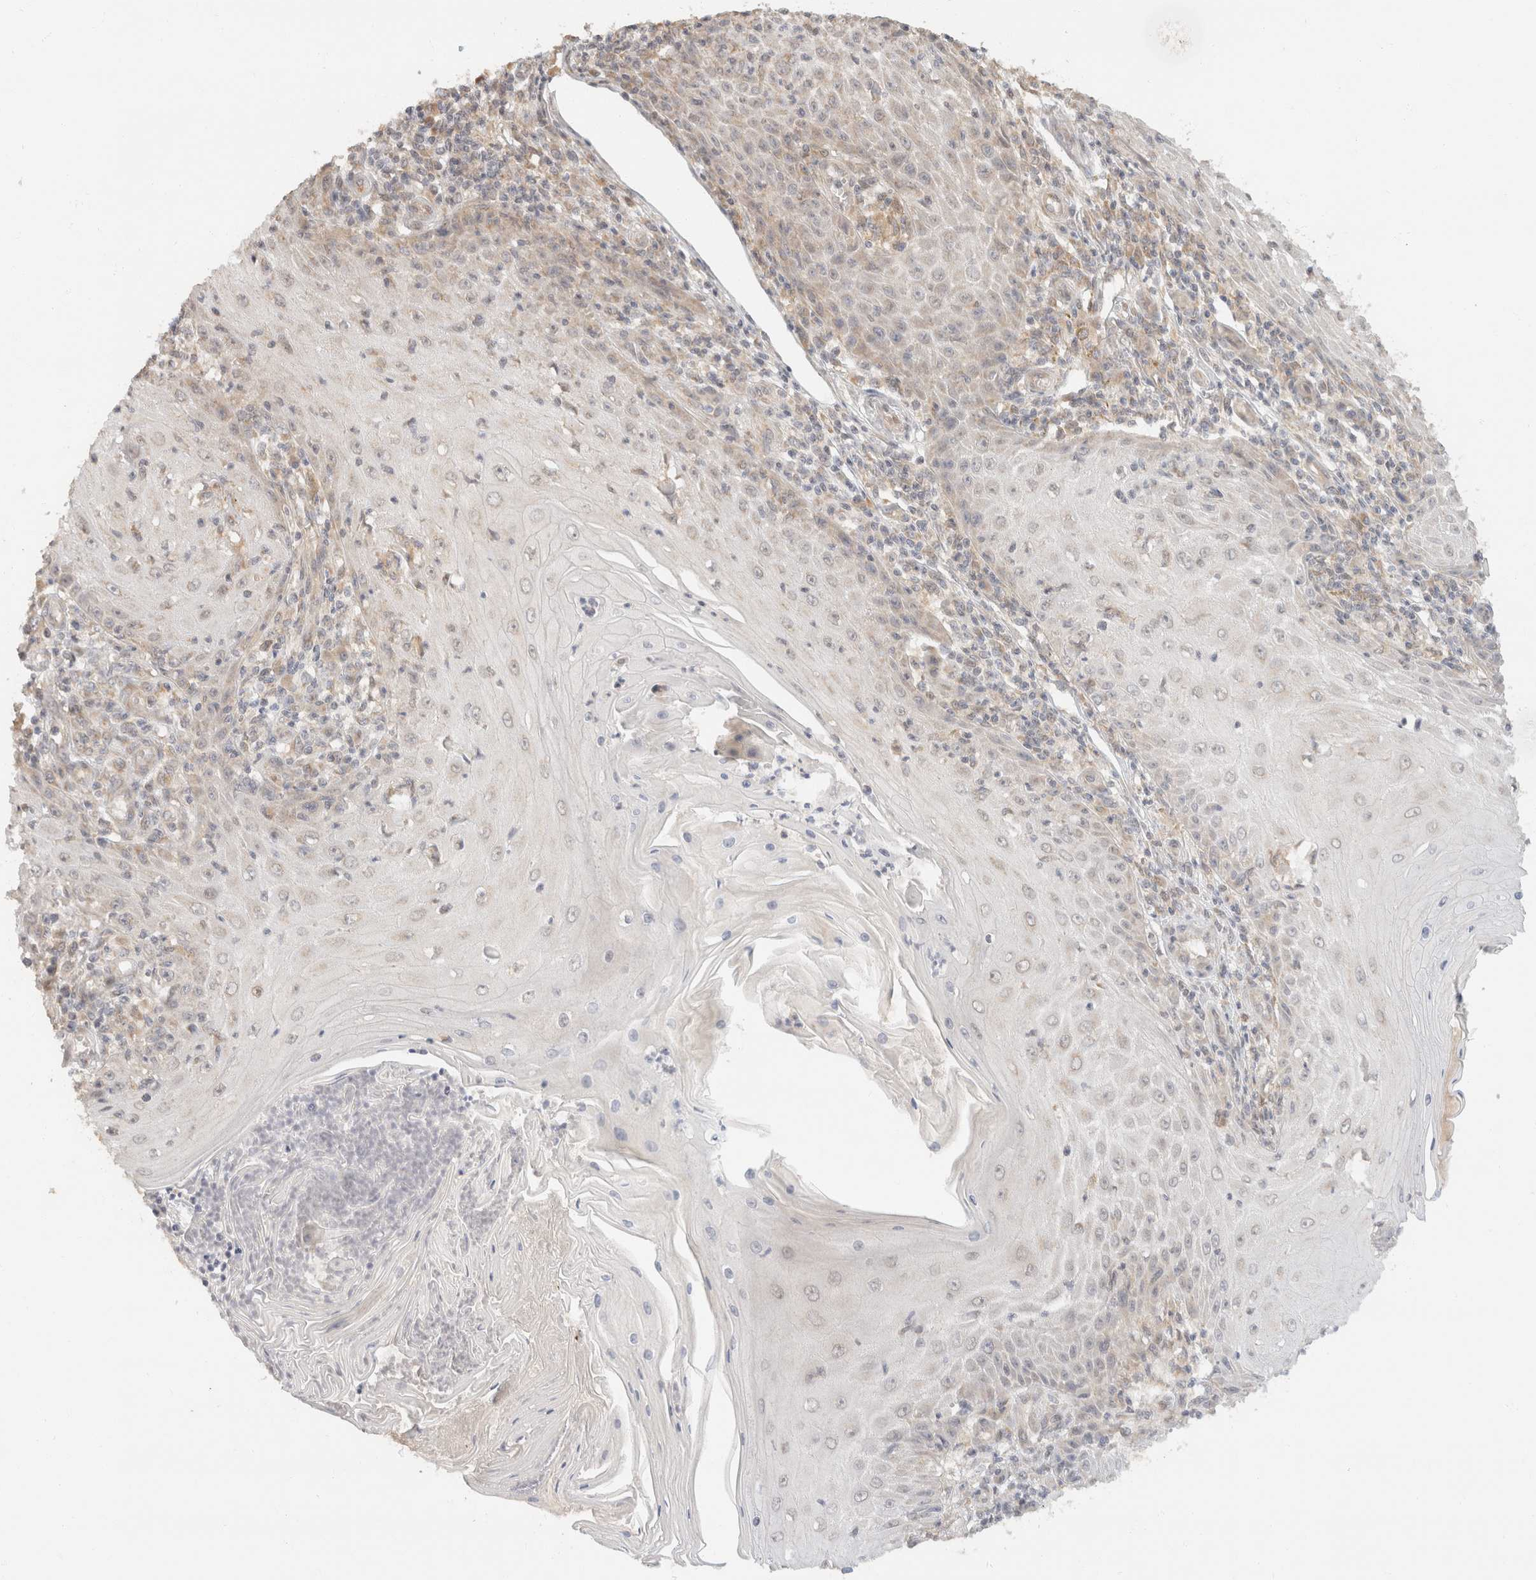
{"staining": {"intensity": "weak", "quantity": "<25%", "location": "cytoplasmic/membranous"}, "tissue": "skin cancer", "cell_type": "Tumor cells", "image_type": "cancer", "snomed": [{"axis": "morphology", "description": "Squamous cell carcinoma, NOS"}, {"axis": "topography", "description": "Skin"}], "caption": "Immunohistochemistry (IHC) of skin squamous cell carcinoma shows no staining in tumor cells. Nuclei are stained in blue.", "gene": "TACC1", "patient": {"sex": "female", "age": 73}}